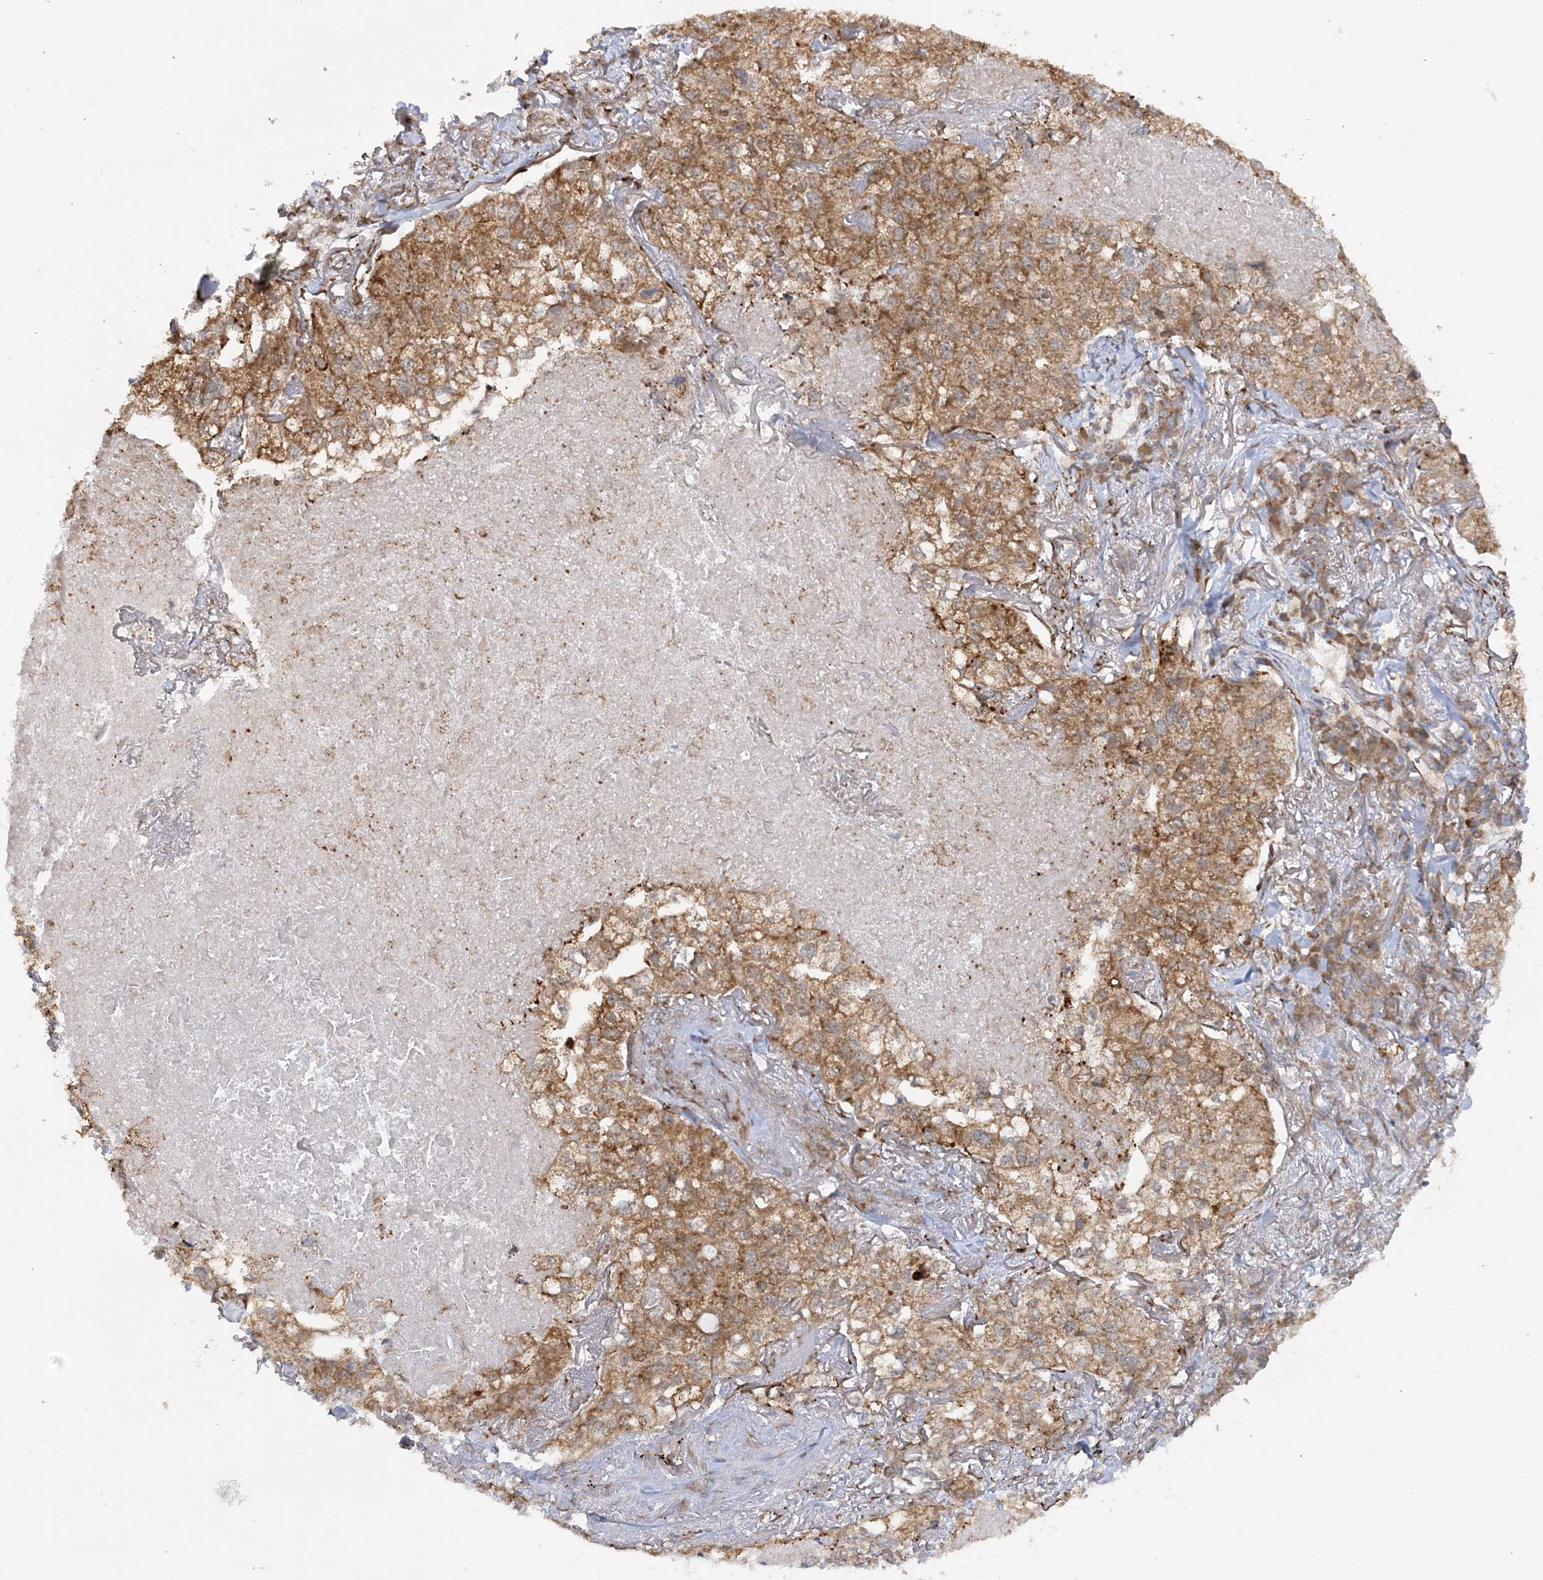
{"staining": {"intensity": "moderate", "quantity": ">75%", "location": "cytoplasmic/membranous"}, "tissue": "lung cancer", "cell_type": "Tumor cells", "image_type": "cancer", "snomed": [{"axis": "morphology", "description": "Adenocarcinoma, NOS"}, {"axis": "topography", "description": "Lung"}], "caption": "A micrograph of lung cancer (adenocarcinoma) stained for a protein exhibits moderate cytoplasmic/membranous brown staining in tumor cells.", "gene": "MRPL47", "patient": {"sex": "male", "age": 65}}